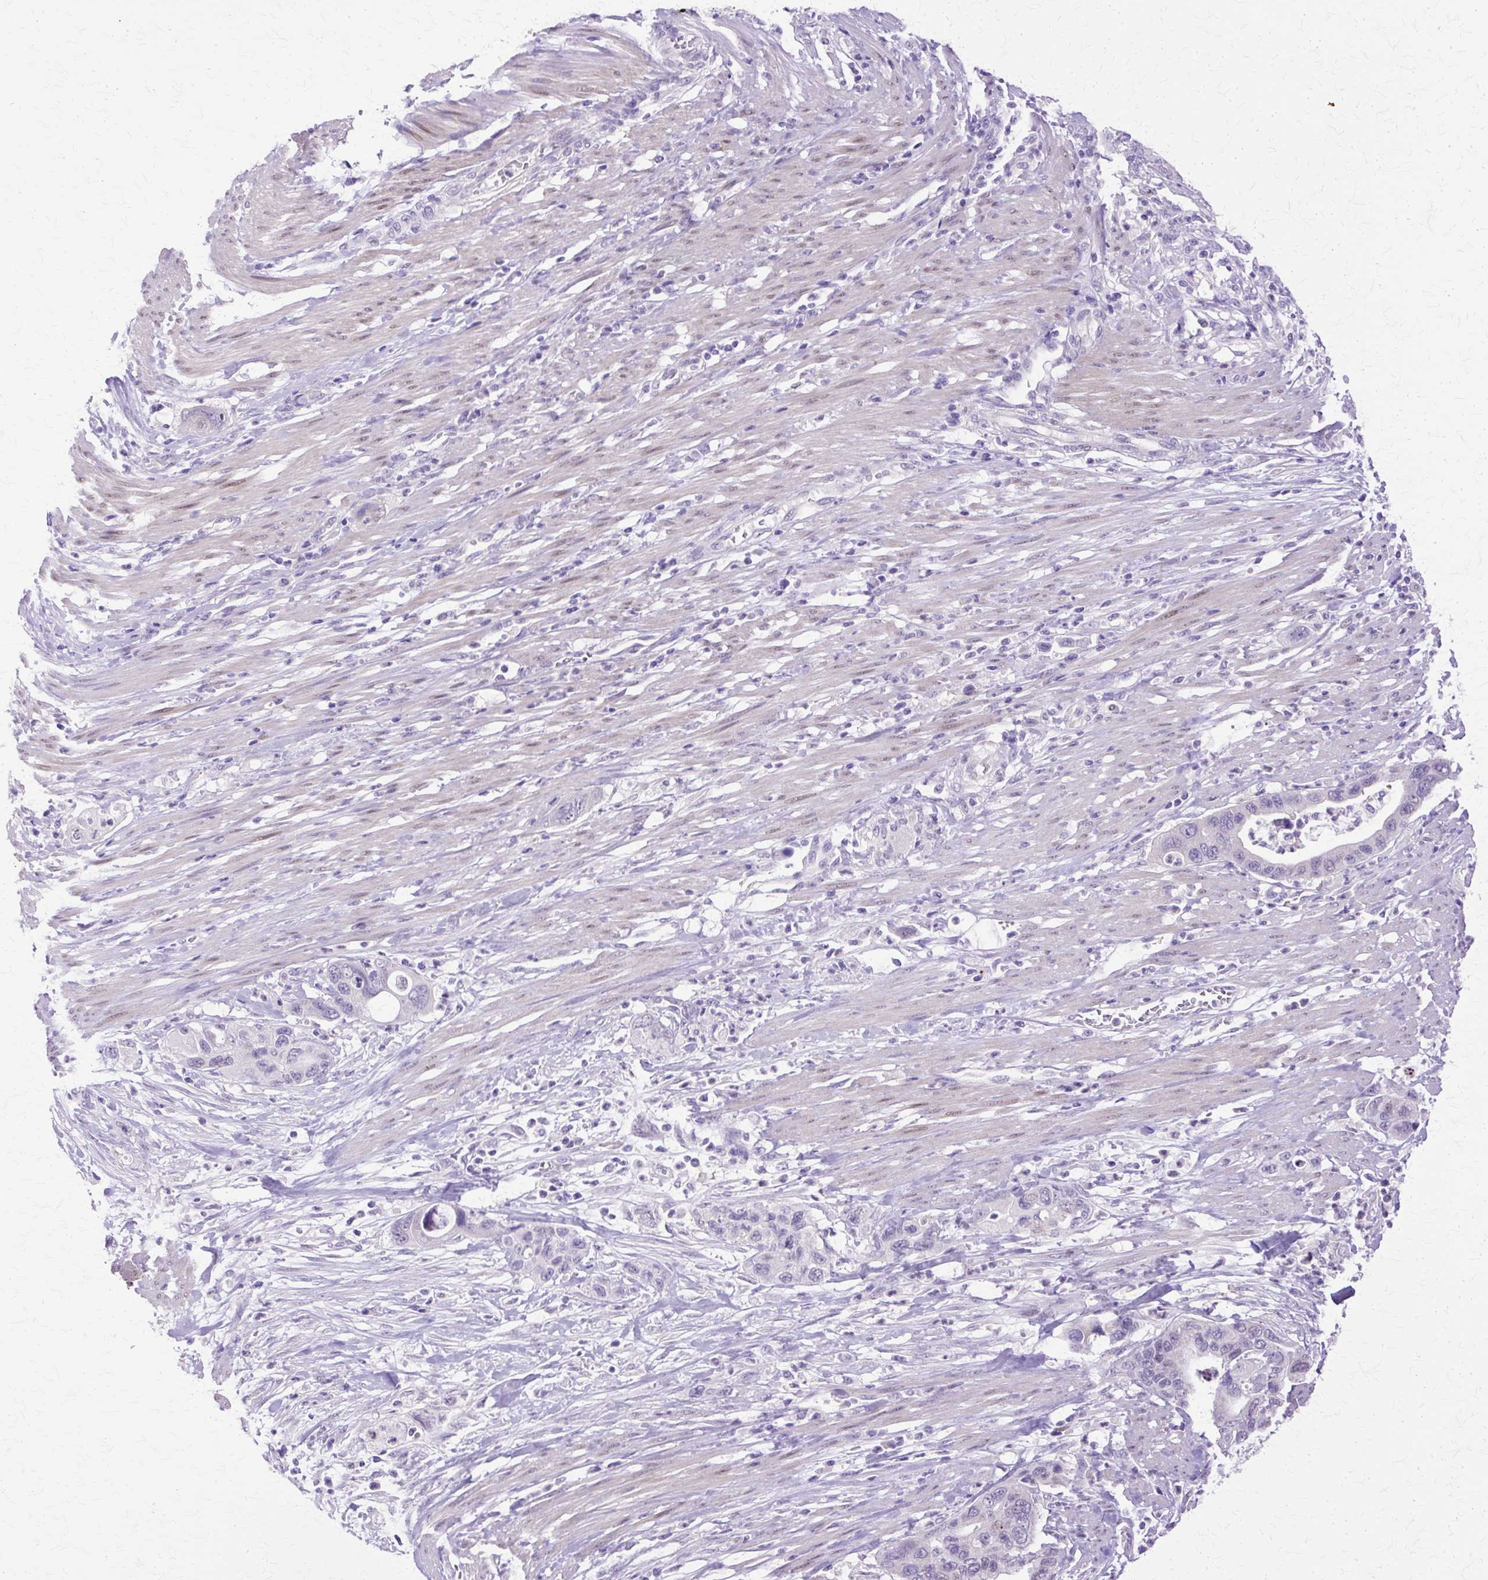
{"staining": {"intensity": "weak", "quantity": "<25%", "location": "nuclear"}, "tissue": "pancreatic cancer", "cell_type": "Tumor cells", "image_type": "cancer", "snomed": [{"axis": "morphology", "description": "Adenocarcinoma, NOS"}, {"axis": "topography", "description": "Pancreas"}], "caption": "Immunohistochemistry photomicrograph of neoplastic tissue: pancreatic cancer stained with DAB shows no significant protein positivity in tumor cells.", "gene": "HSPA8", "patient": {"sex": "female", "age": 71}}